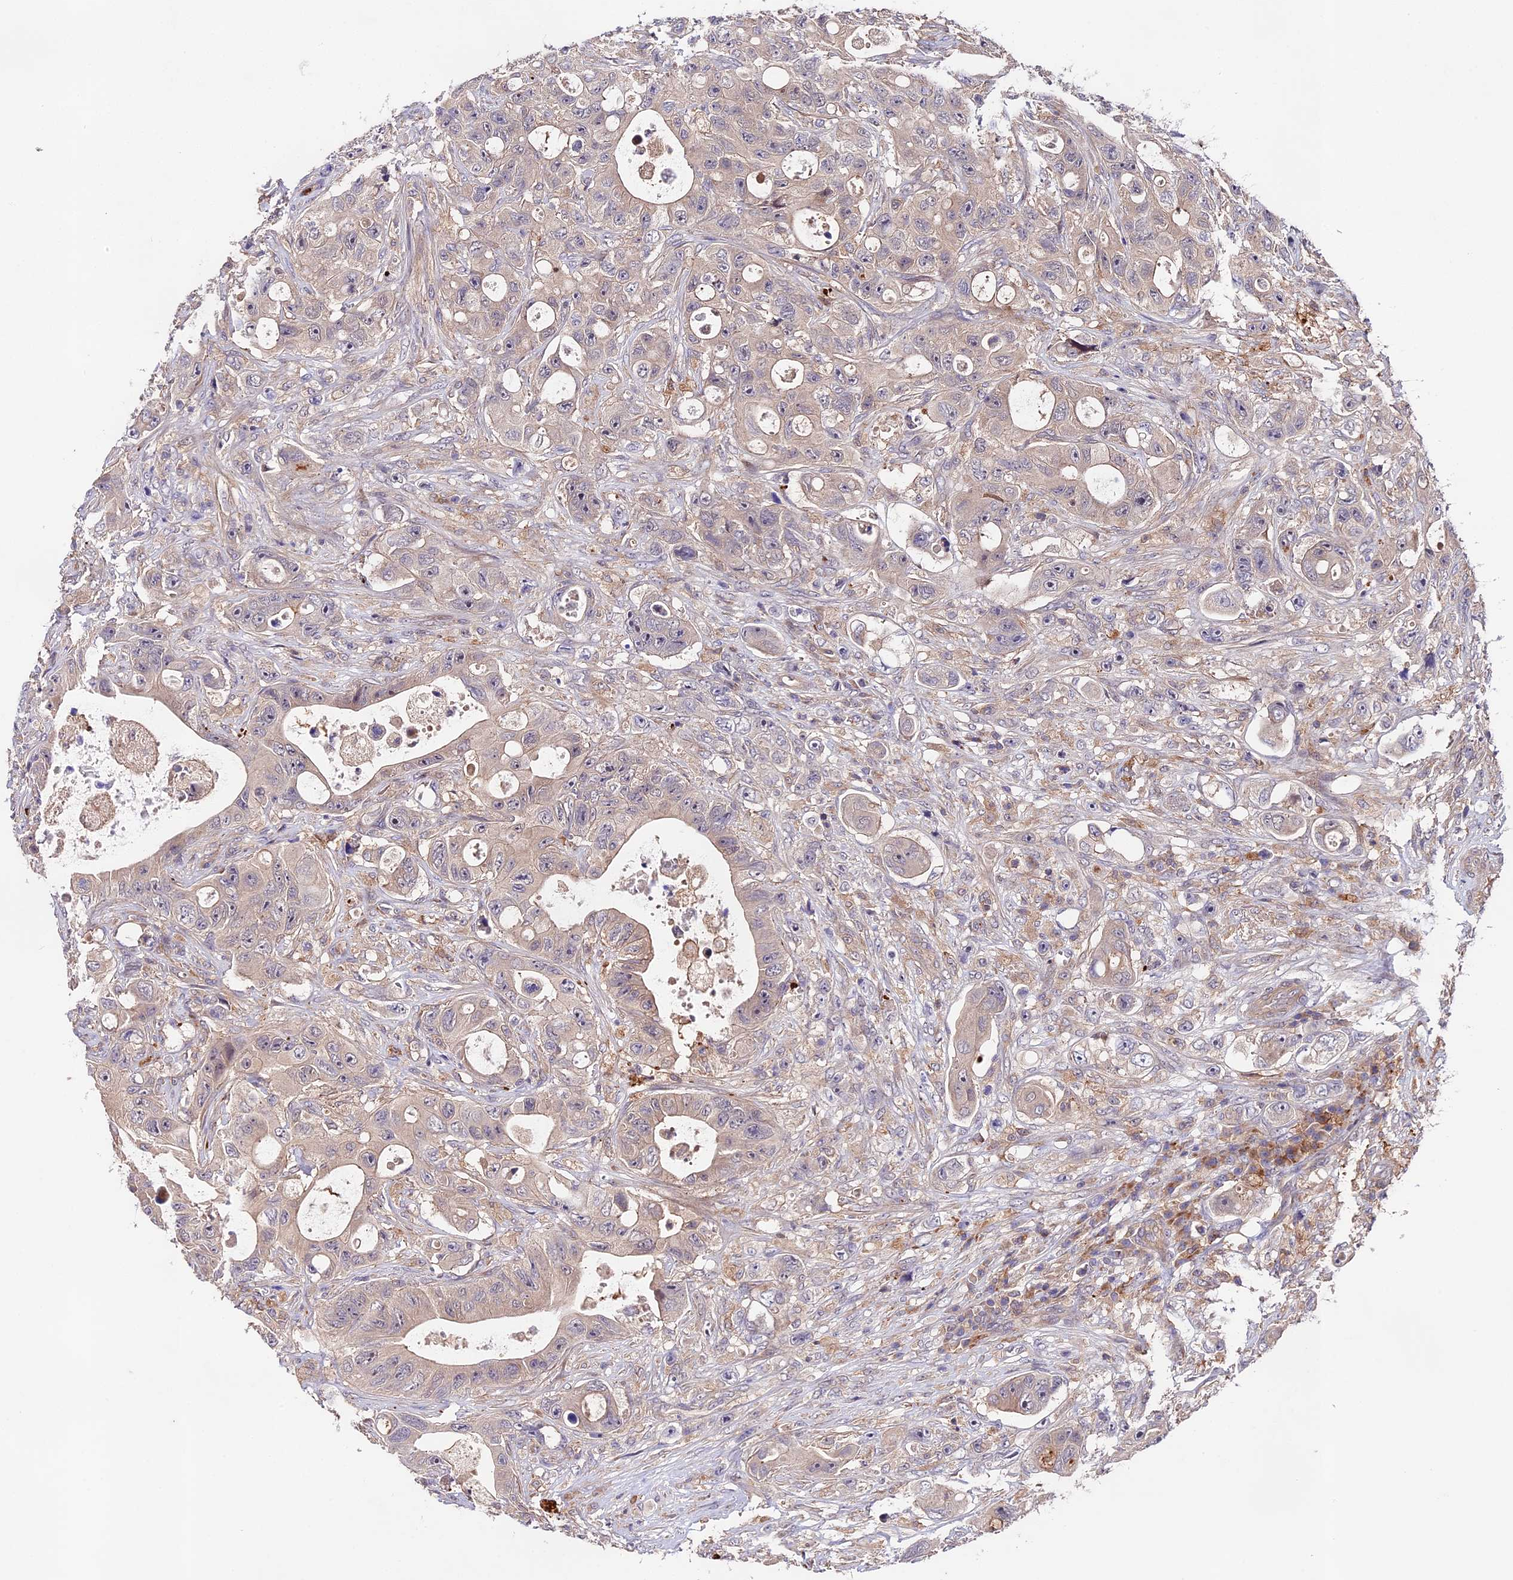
{"staining": {"intensity": "negative", "quantity": "none", "location": "none"}, "tissue": "colorectal cancer", "cell_type": "Tumor cells", "image_type": "cancer", "snomed": [{"axis": "morphology", "description": "Adenocarcinoma, NOS"}, {"axis": "topography", "description": "Colon"}], "caption": "An image of human adenocarcinoma (colorectal) is negative for staining in tumor cells.", "gene": "CACNA1H", "patient": {"sex": "female", "age": 46}}